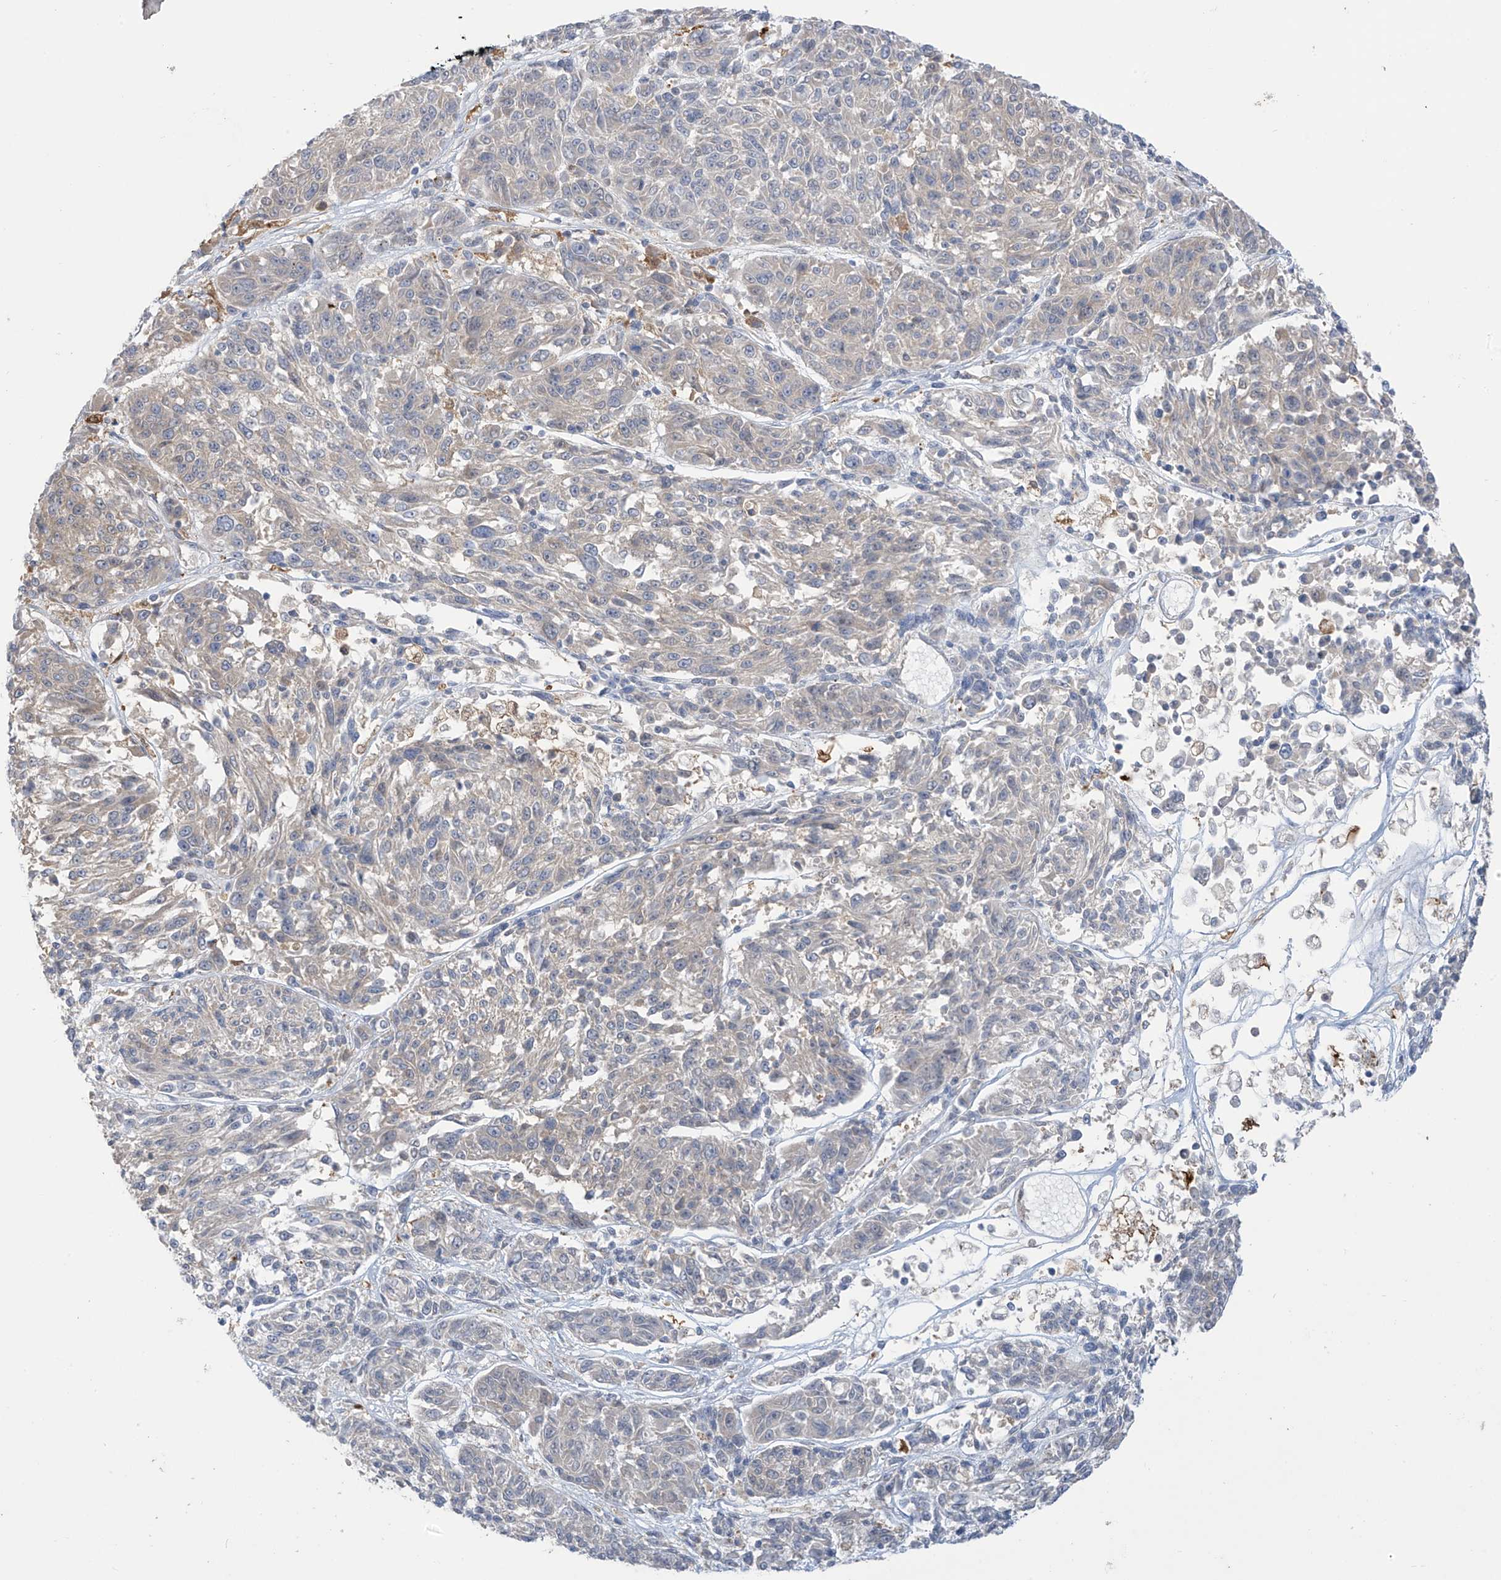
{"staining": {"intensity": "weak", "quantity": "<25%", "location": "cytoplasmic/membranous"}, "tissue": "melanoma", "cell_type": "Tumor cells", "image_type": "cancer", "snomed": [{"axis": "morphology", "description": "Malignant melanoma, NOS"}, {"axis": "topography", "description": "Skin"}], "caption": "Histopathology image shows no significant protein staining in tumor cells of malignant melanoma.", "gene": "IDH1", "patient": {"sex": "male", "age": 53}}